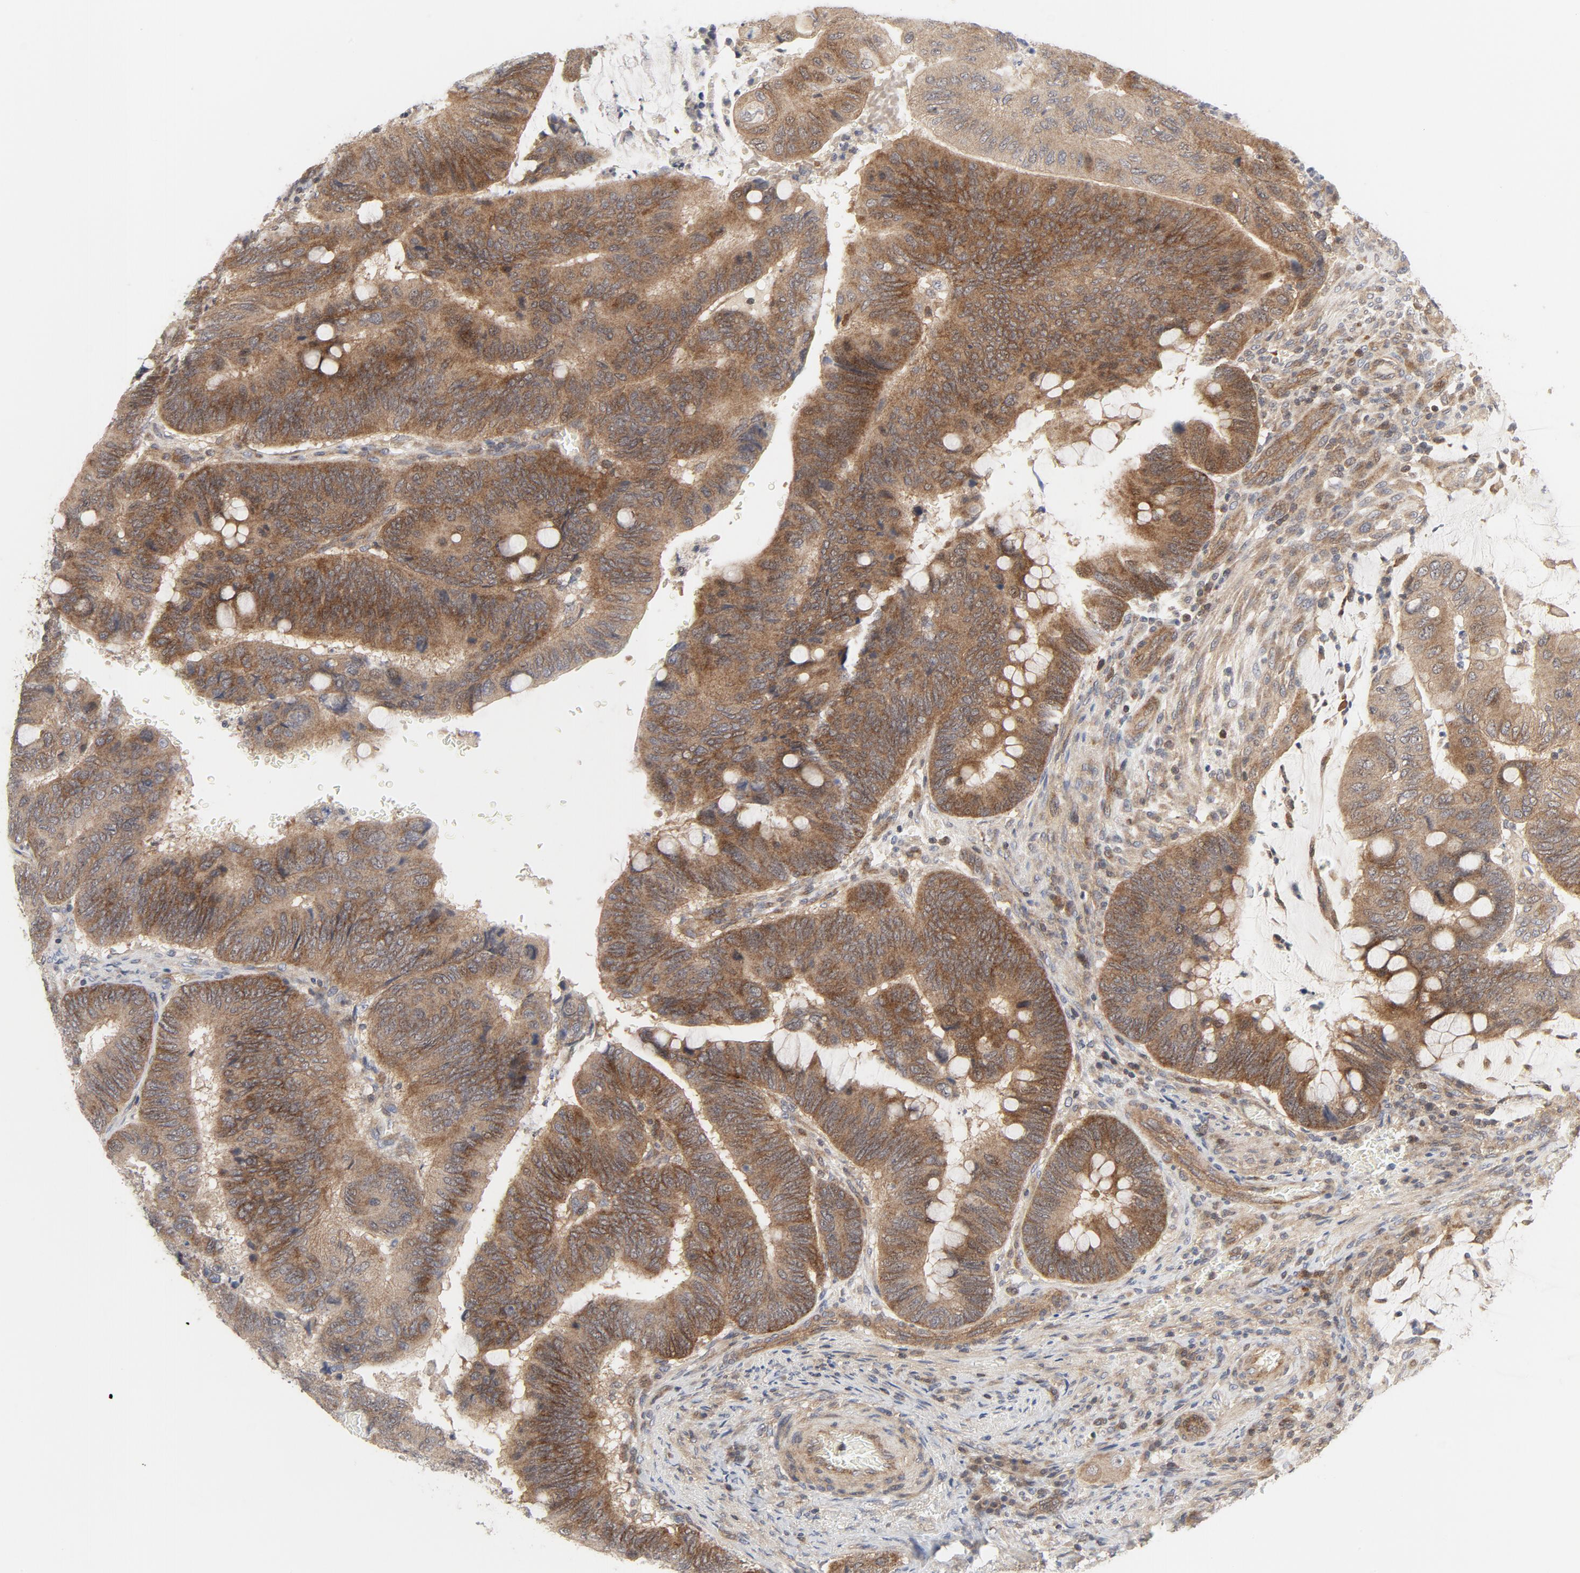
{"staining": {"intensity": "moderate", "quantity": ">75%", "location": "cytoplasmic/membranous"}, "tissue": "colorectal cancer", "cell_type": "Tumor cells", "image_type": "cancer", "snomed": [{"axis": "morphology", "description": "Normal tissue, NOS"}, {"axis": "morphology", "description": "Adenocarcinoma, NOS"}, {"axis": "topography", "description": "Rectum"}], "caption": "Immunohistochemical staining of colorectal cancer shows moderate cytoplasmic/membranous protein expression in approximately >75% of tumor cells.", "gene": "MAP2K7", "patient": {"sex": "male", "age": 92}}